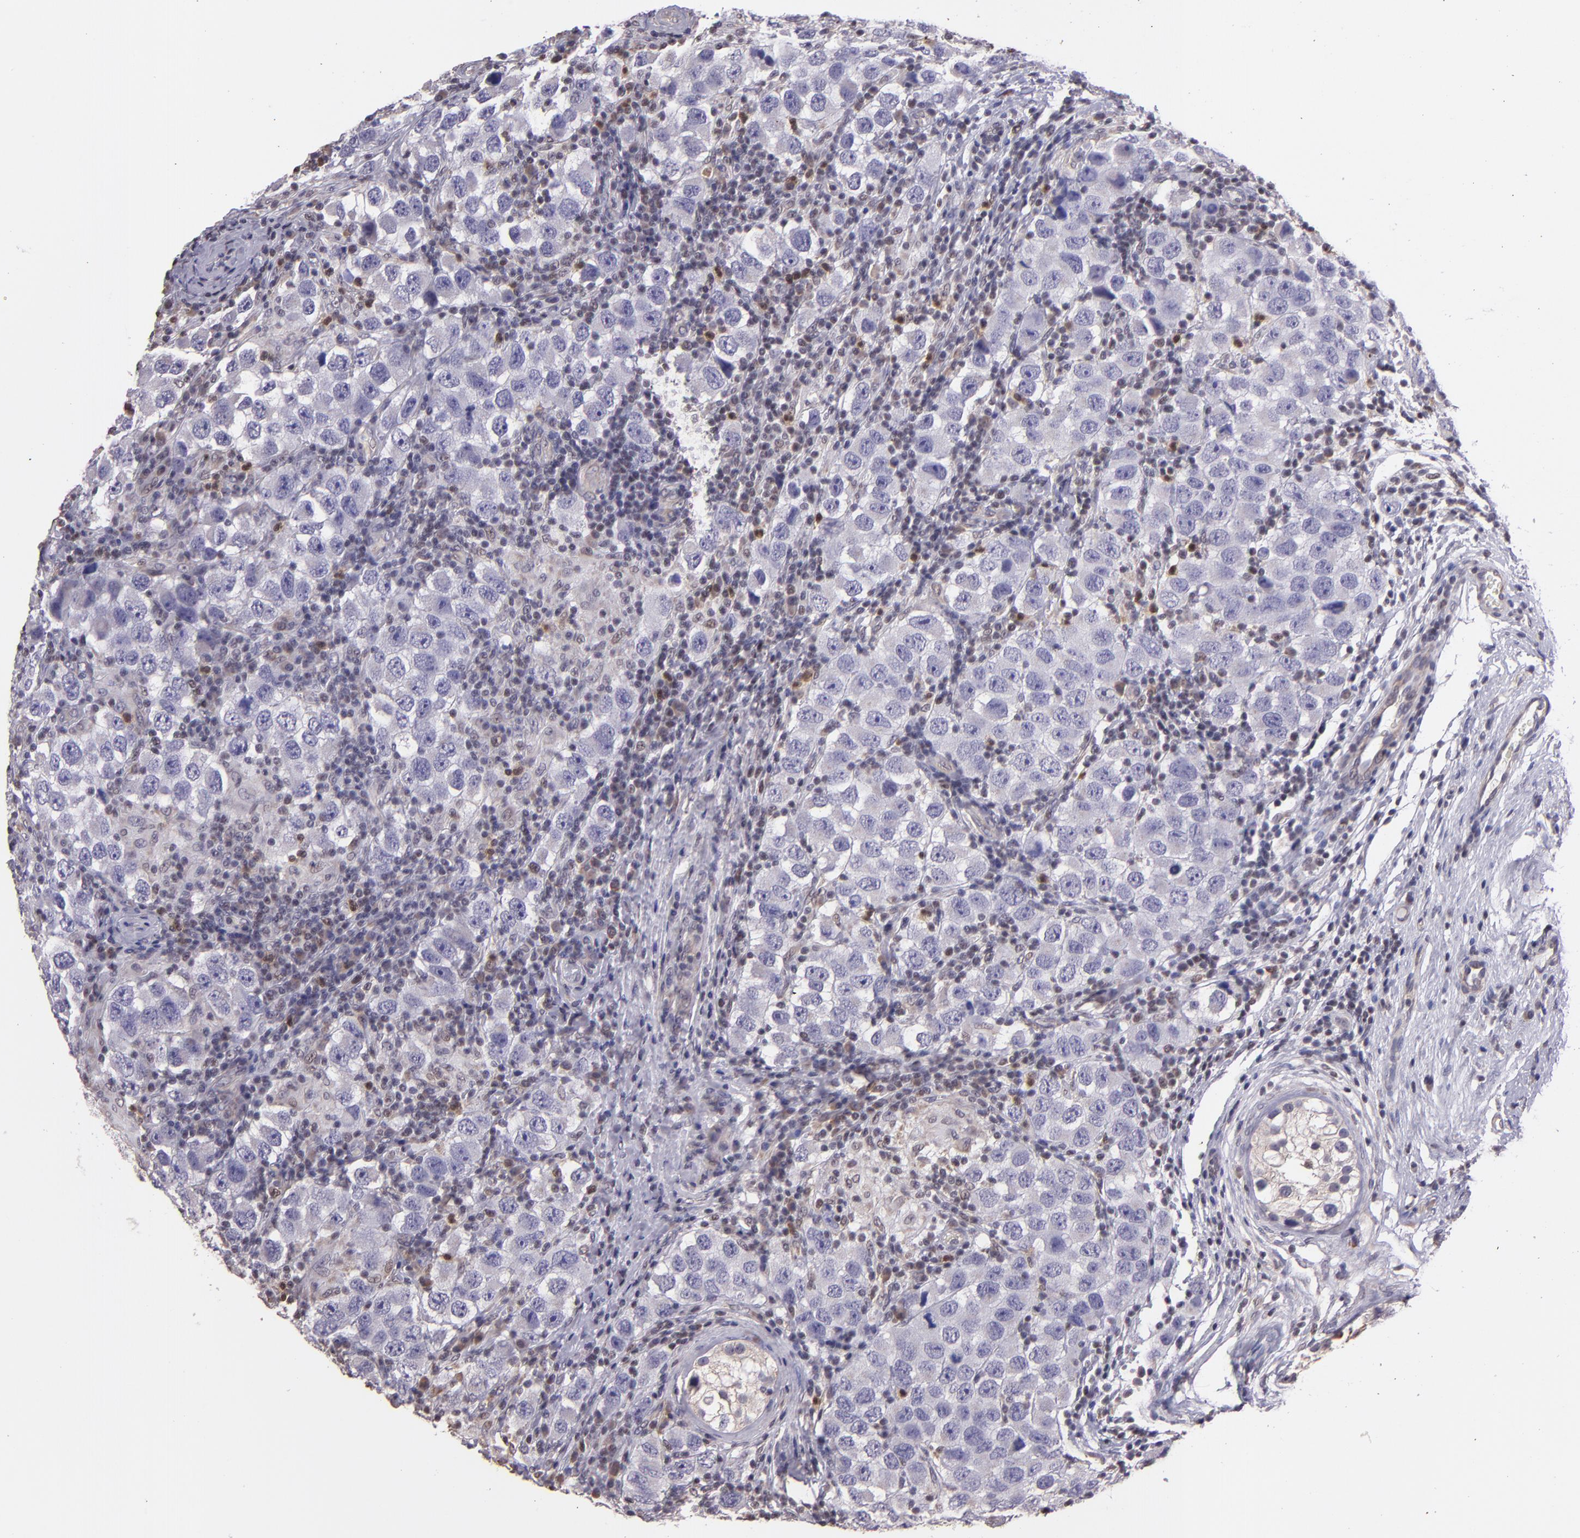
{"staining": {"intensity": "weak", "quantity": "<25%", "location": "cytoplasmic/membranous"}, "tissue": "testis cancer", "cell_type": "Tumor cells", "image_type": "cancer", "snomed": [{"axis": "morphology", "description": "Carcinoma, Embryonal, NOS"}, {"axis": "topography", "description": "Testis"}], "caption": "The image exhibits no significant staining in tumor cells of testis cancer (embryonal carcinoma).", "gene": "ELF1", "patient": {"sex": "male", "age": 21}}